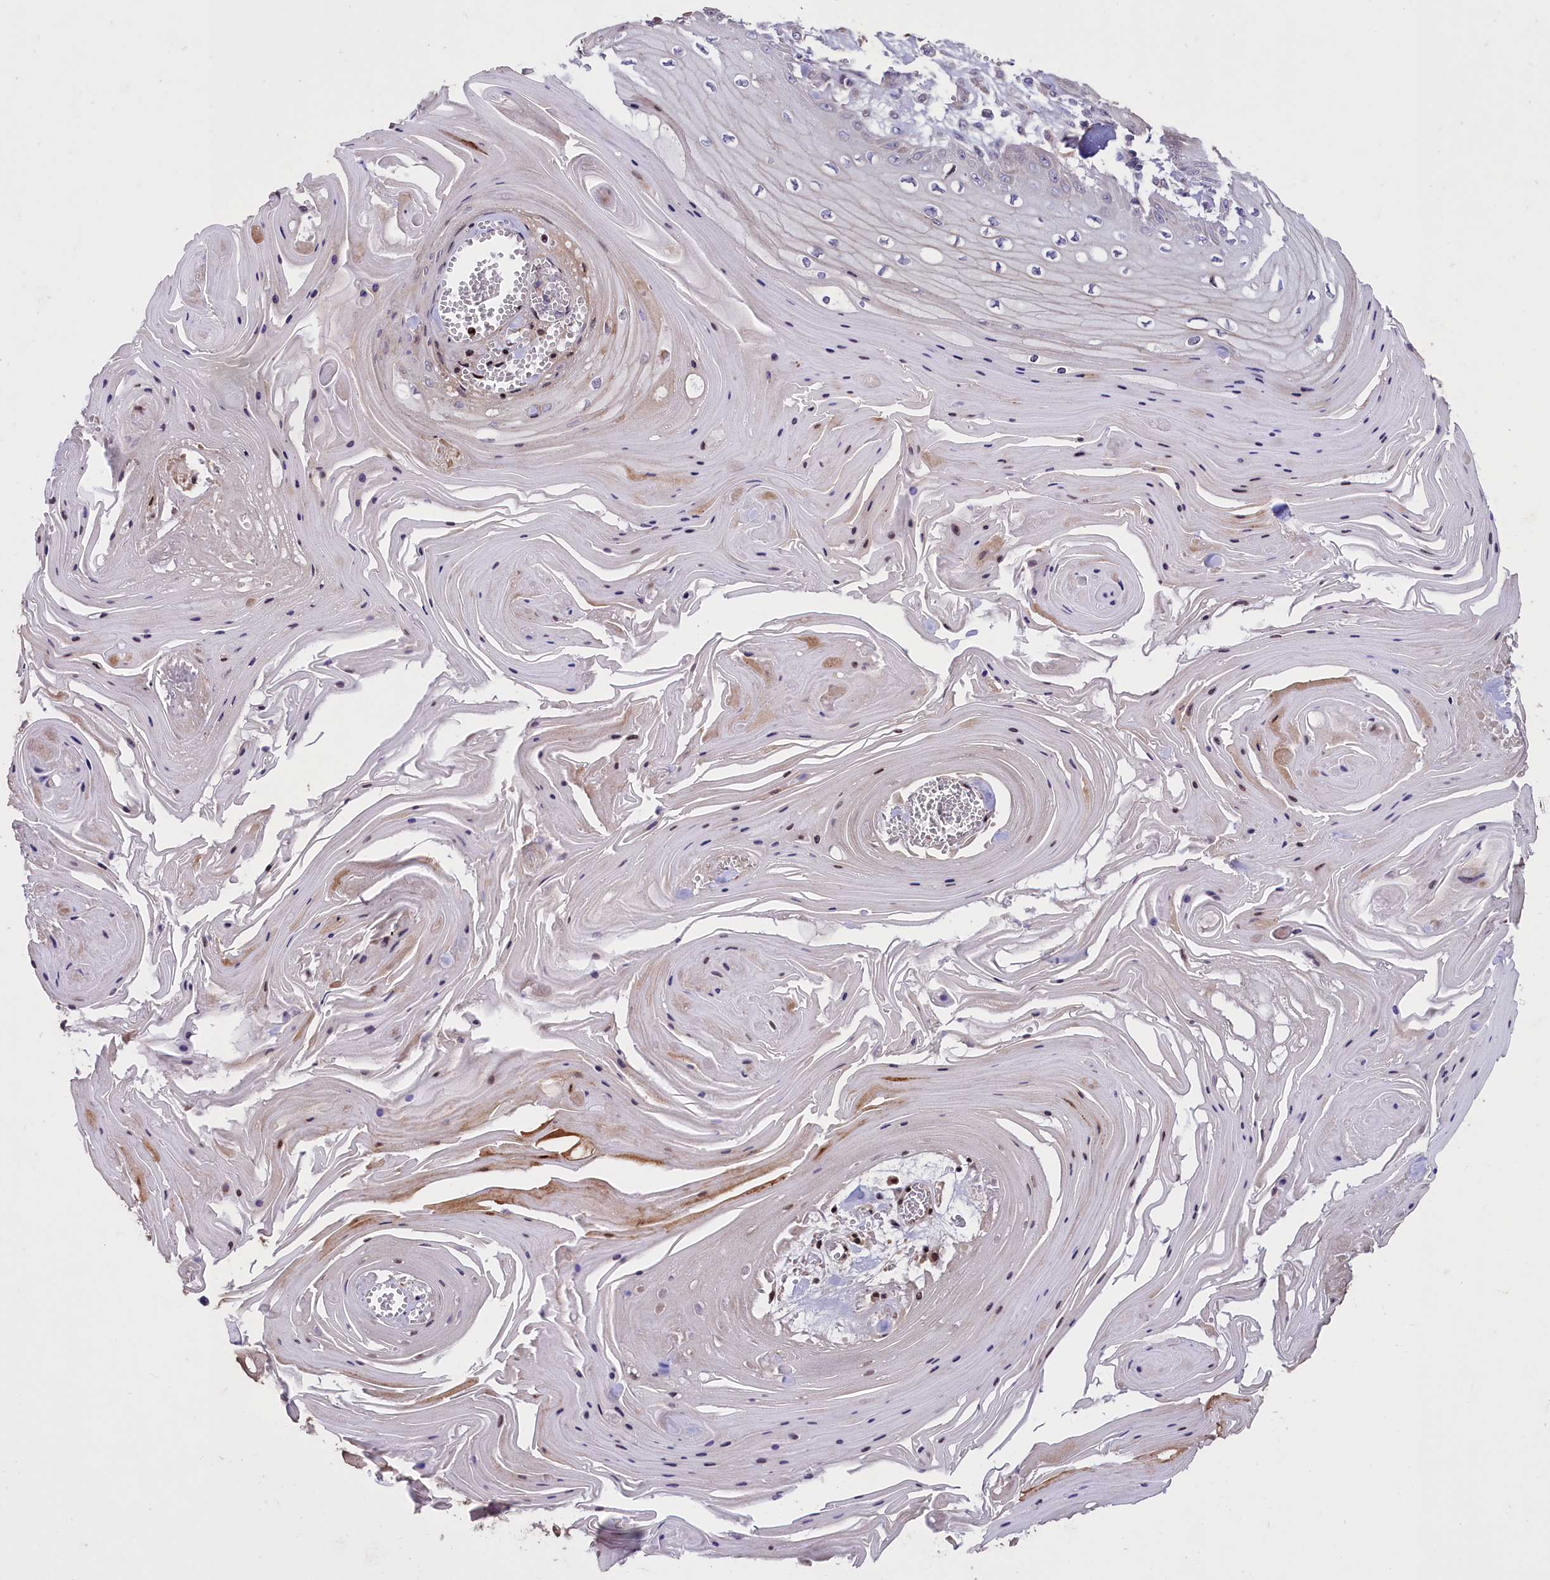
{"staining": {"intensity": "negative", "quantity": "none", "location": "none"}, "tissue": "skin cancer", "cell_type": "Tumor cells", "image_type": "cancer", "snomed": [{"axis": "morphology", "description": "Squamous cell carcinoma, NOS"}, {"axis": "topography", "description": "Skin"}], "caption": "A high-resolution histopathology image shows immunohistochemistry (IHC) staining of squamous cell carcinoma (skin), which demonstrates no significant positivity in tumor cells.", "gene": "MAN2C1", "patient": {"sex": "male", "age": 74}}